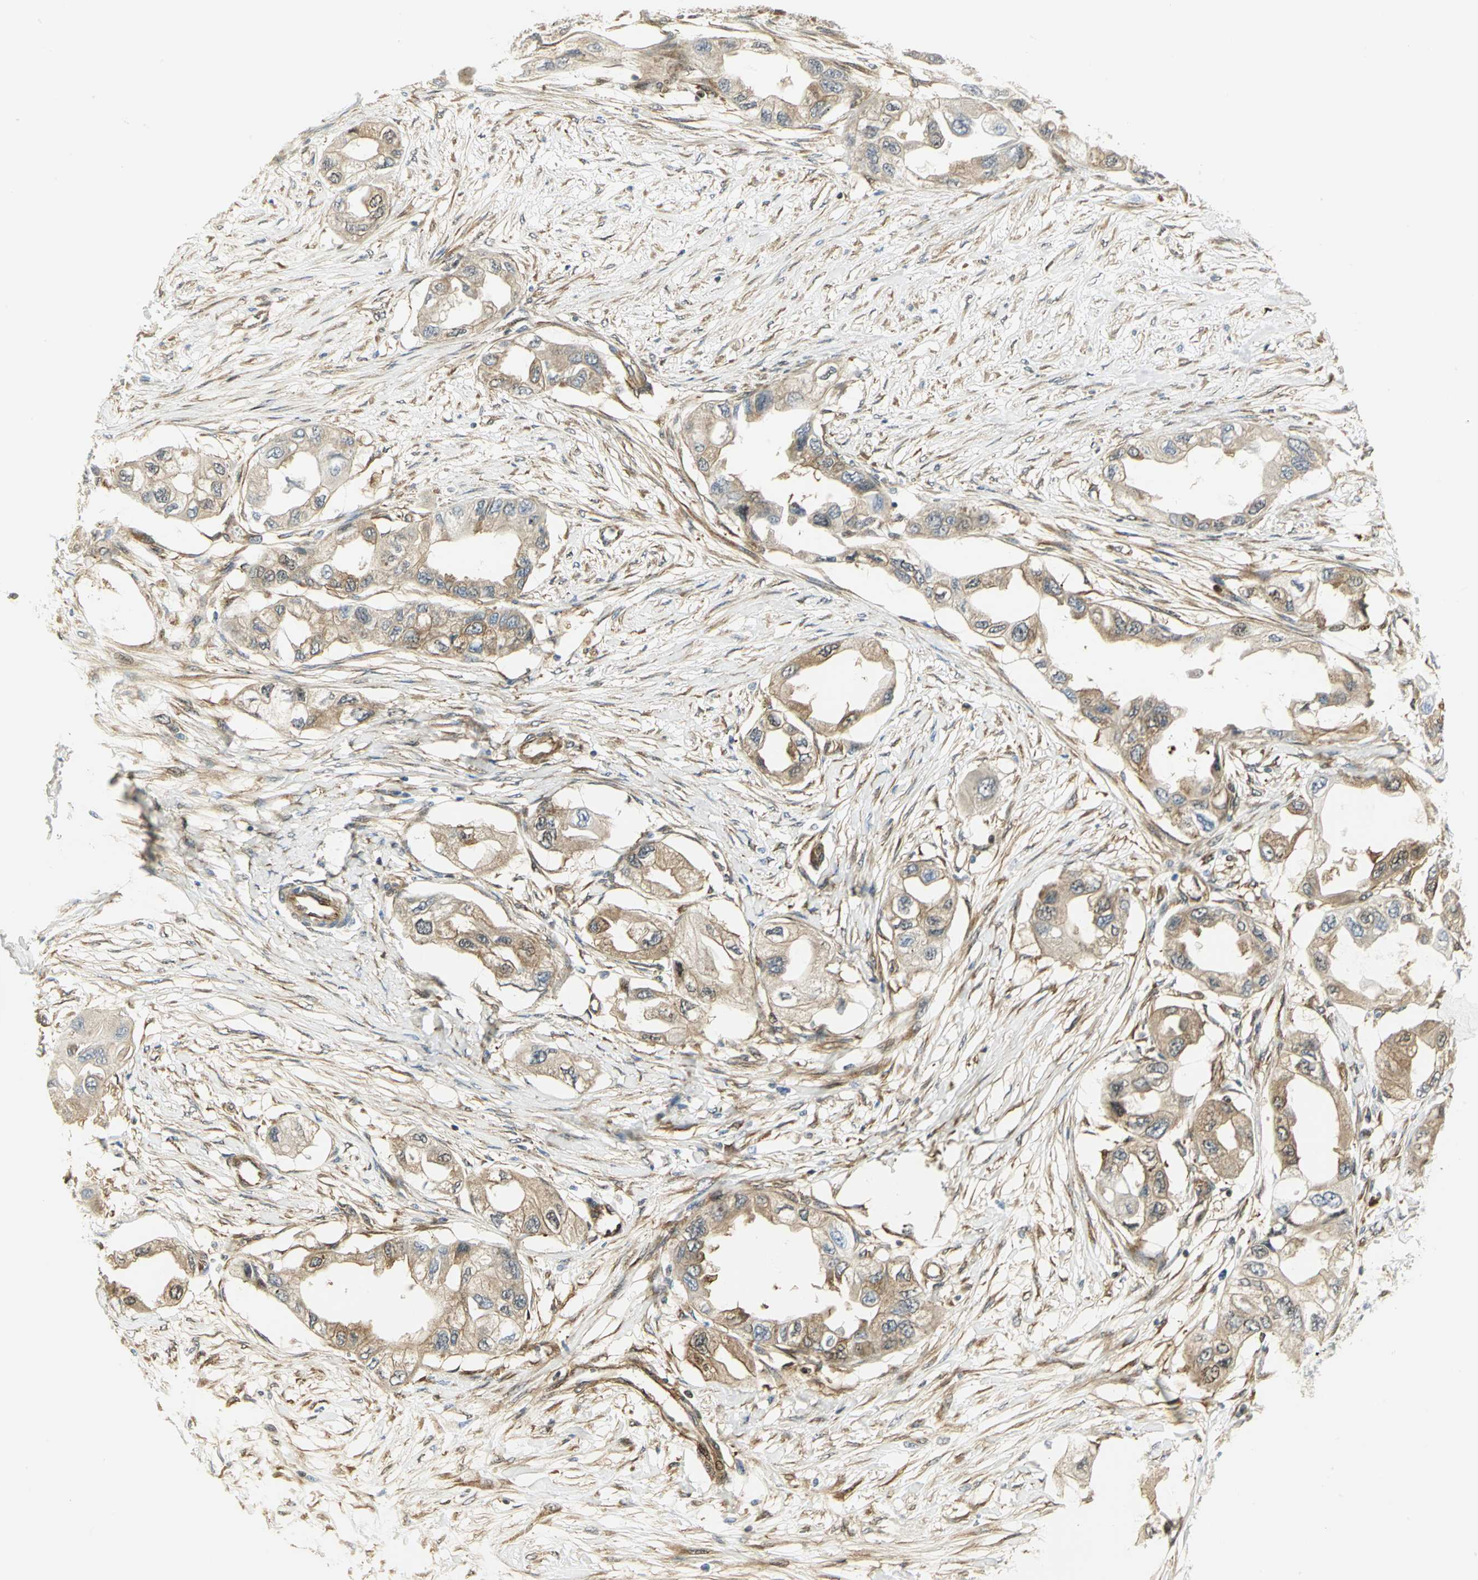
{"staining": {"intensity": "moderate", "quantity": ">75%", "location": "cytoplasmic/membranous"}, "tissue": "endometrial cancer", "cell_type": "Tumor cells", "image_type": "cancer", "snomed": [{"axis": "morphology", "description": "Adenocarcinoma, NOS"}, {"axis": "topography", "description": "Endometrium"}], "caption": "Tumor cells demonstrate moderate cytoplasmic/membranous expression in approximately >75% of cells in endometrial cancer.", "gene": "EEA1", "patient": {"sex": "female", "age": 67}}